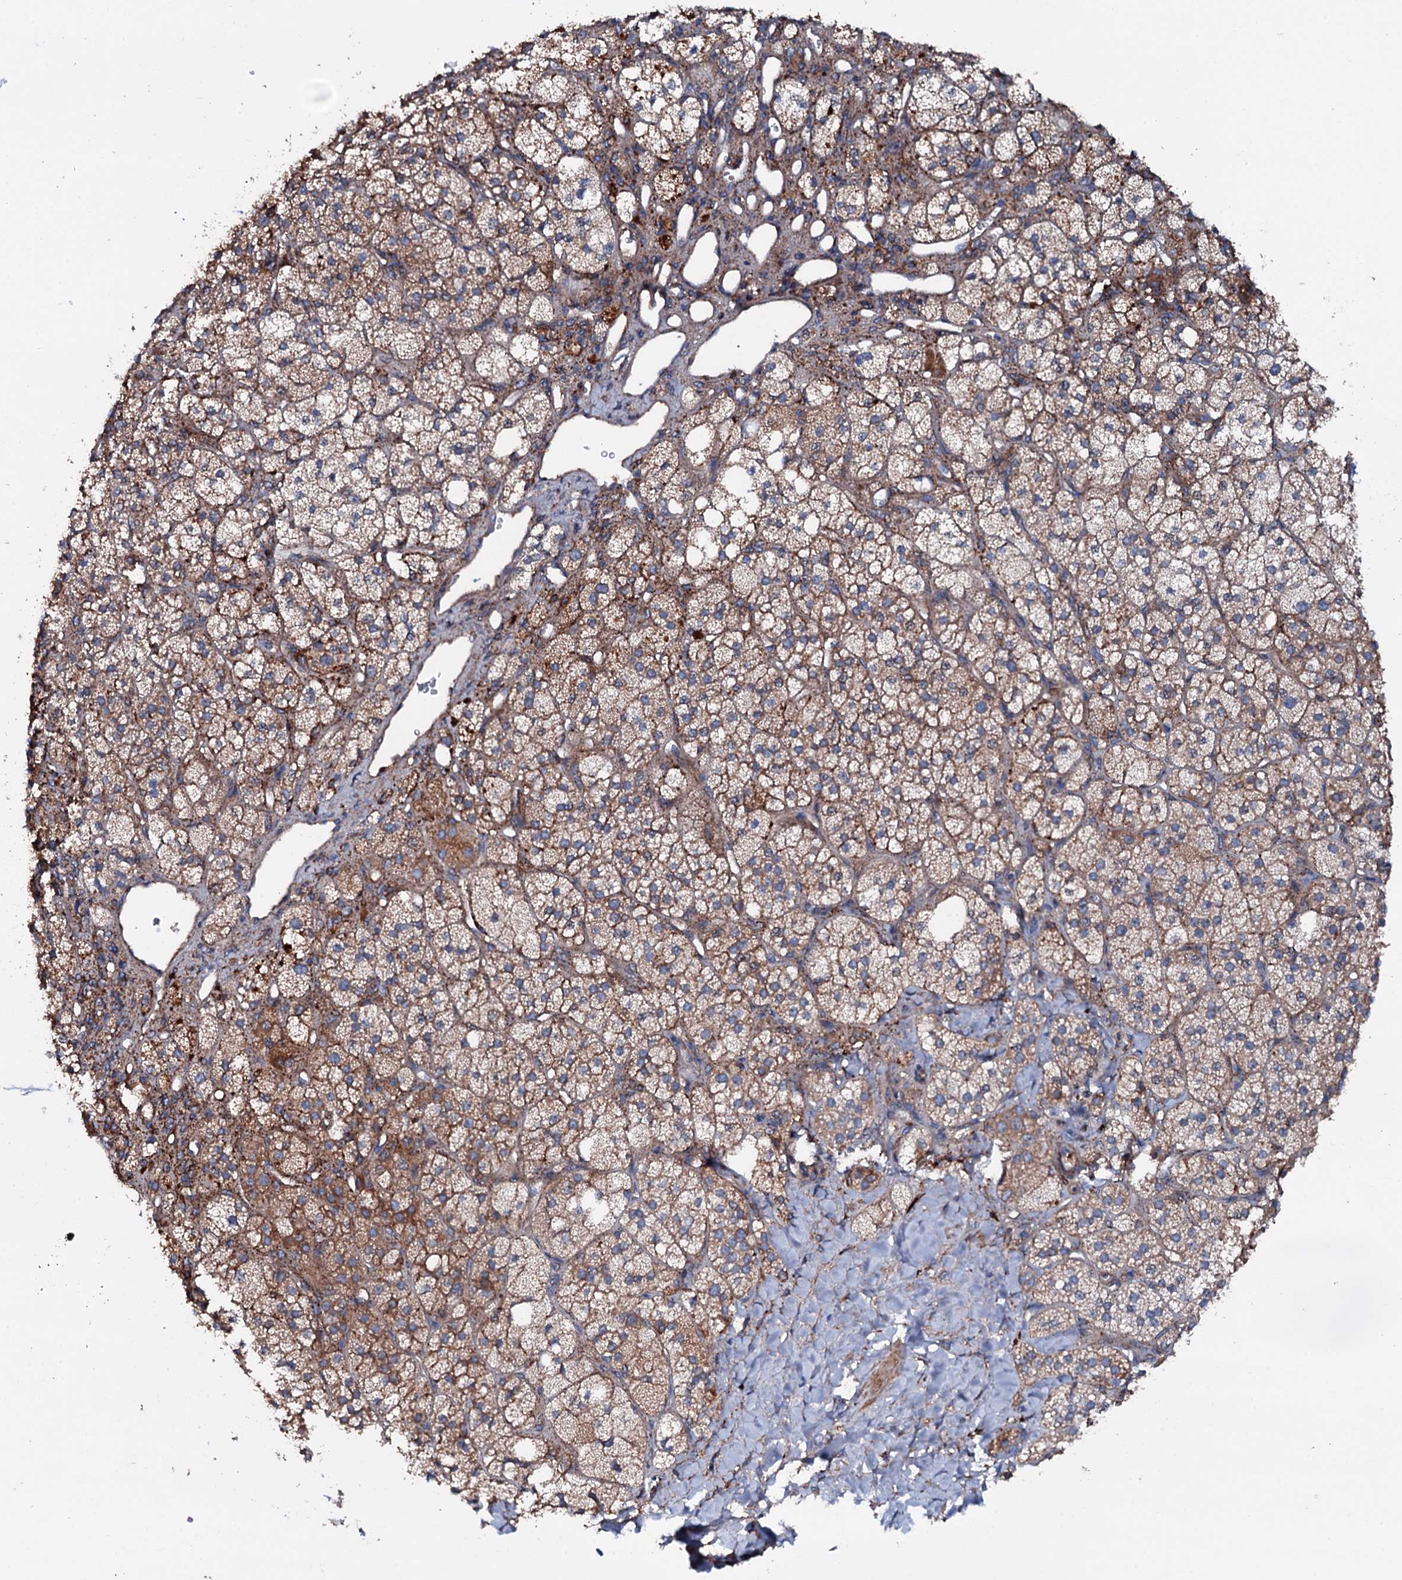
{"staining": {"intensity": "moderate", "quantity": "25%-75%", "location": "cytoplasmic/membranous"}, "tissue": "adrenal gland", "cell_type": "Glandular cells", "image_type": "normal", "snomed": [{"axis": "morphology", "description": "Normal tissue, NOS"}, {"axis": "topography", "description": "Adrenal gland"}], "caption": "This is an image of immunohistochemistry staining of benign adrenal gland, which shows moderate staining in the cytoplasmic/membranous of glandular cells.", "gene": "NEK1", "patient": {"sex": "male", "age": 61}}